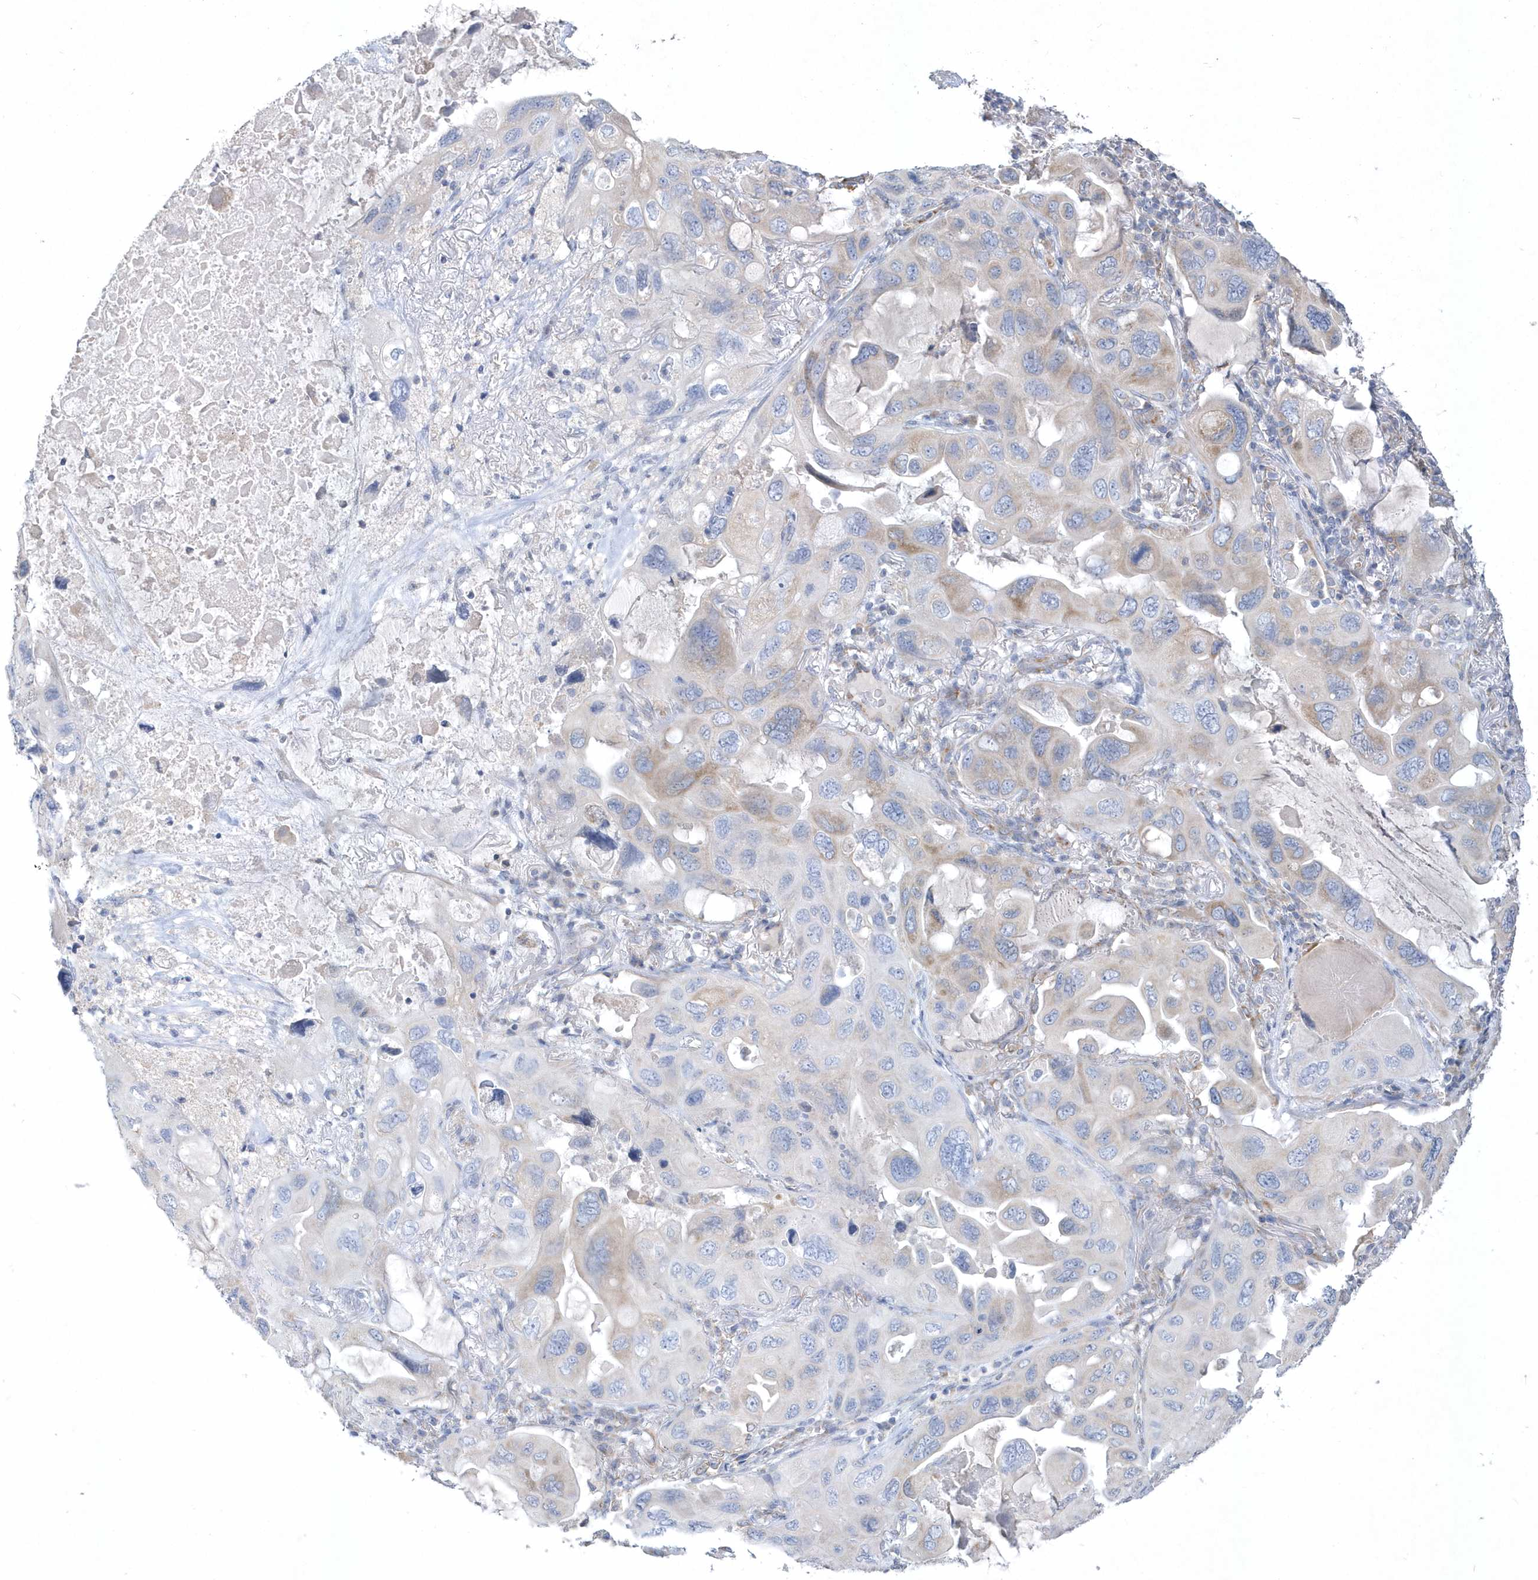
{"staining": {"intensity": "weak", "quantity": "<25%", "location": "cytoplasmic/membranous"}, "tissue": "lung cancer", "cell_type": "Tumor cells", "image_type": "cancer", "snomed": [{"axis": "morphology", "description": "Squamous cell carcinoma, NOS"}, {"axis": "topography", "description": "Lung"}], "caption": "High magnification brightfield microscopy of squamous cell carcinoma (lung) stained with DAB (brown) and counterstained with hematoxylin (blue): tumor cells show no significant expression.", "gene": "DGAT1", "patient": {"sex": "female", "age": 73}}